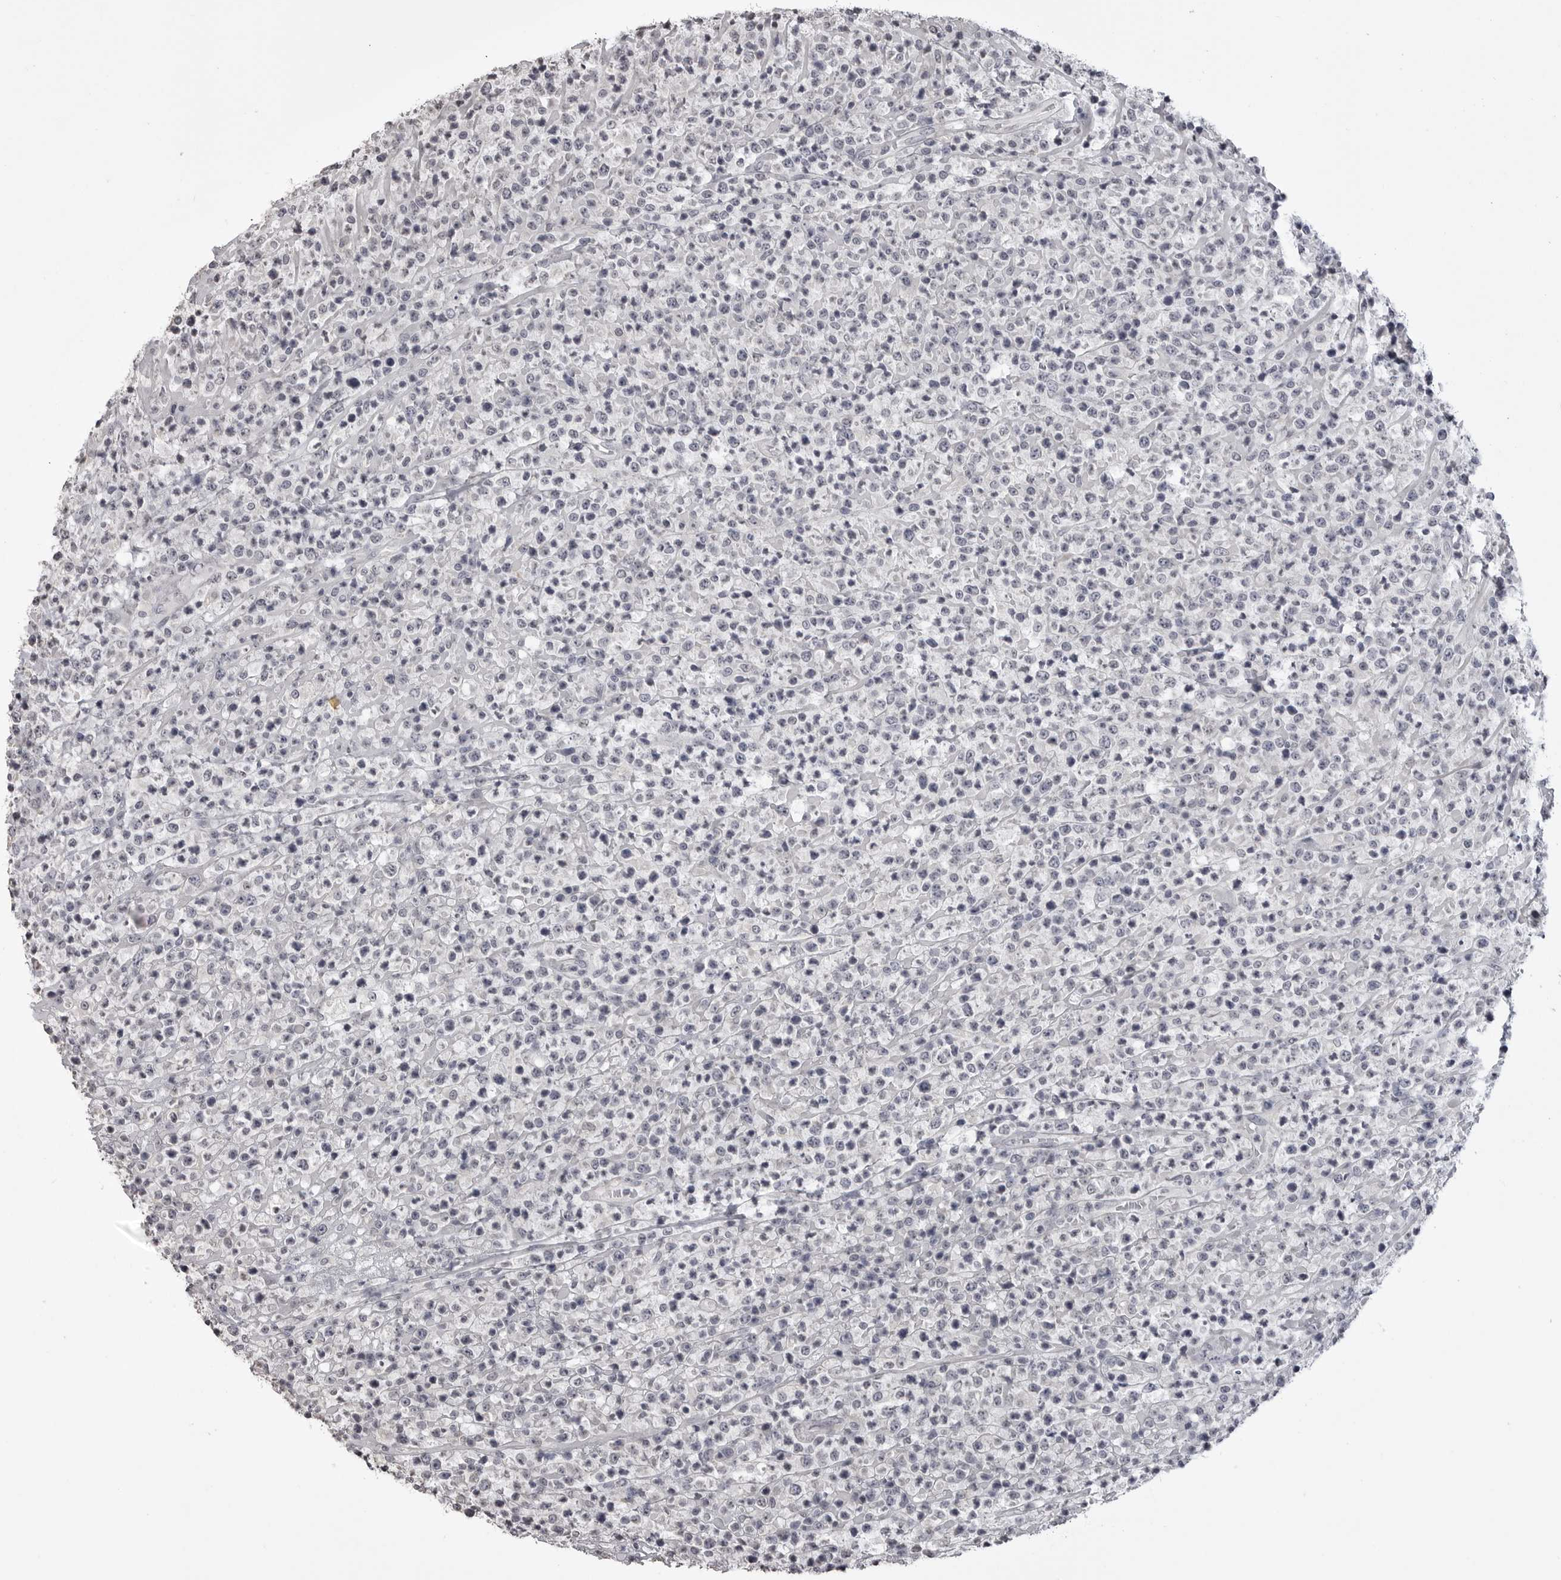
{"staining": {"intensity": "negative", "quantity": "none", "location": "none"}, "tissue": "lymphoma", "cell_type": "Tumor cells", "image_type": "cancer", "snomed": [{"axis": "morphology", "description": "Malignant lymphoma, non-Hodgkin's type, High grade"}, {"axis": "topography", "description": "Colon"}], "caption": "An immunohistochemistry histopathology image of high-grade malignant lymphoma, non-Hodgkin's type is shown. There is no staining in tumor cells of high-grade malignant lymphoma, non-Hodgkin's type.", "gene": "GPN2", "patient": {"sex": "female", "age": 53}}